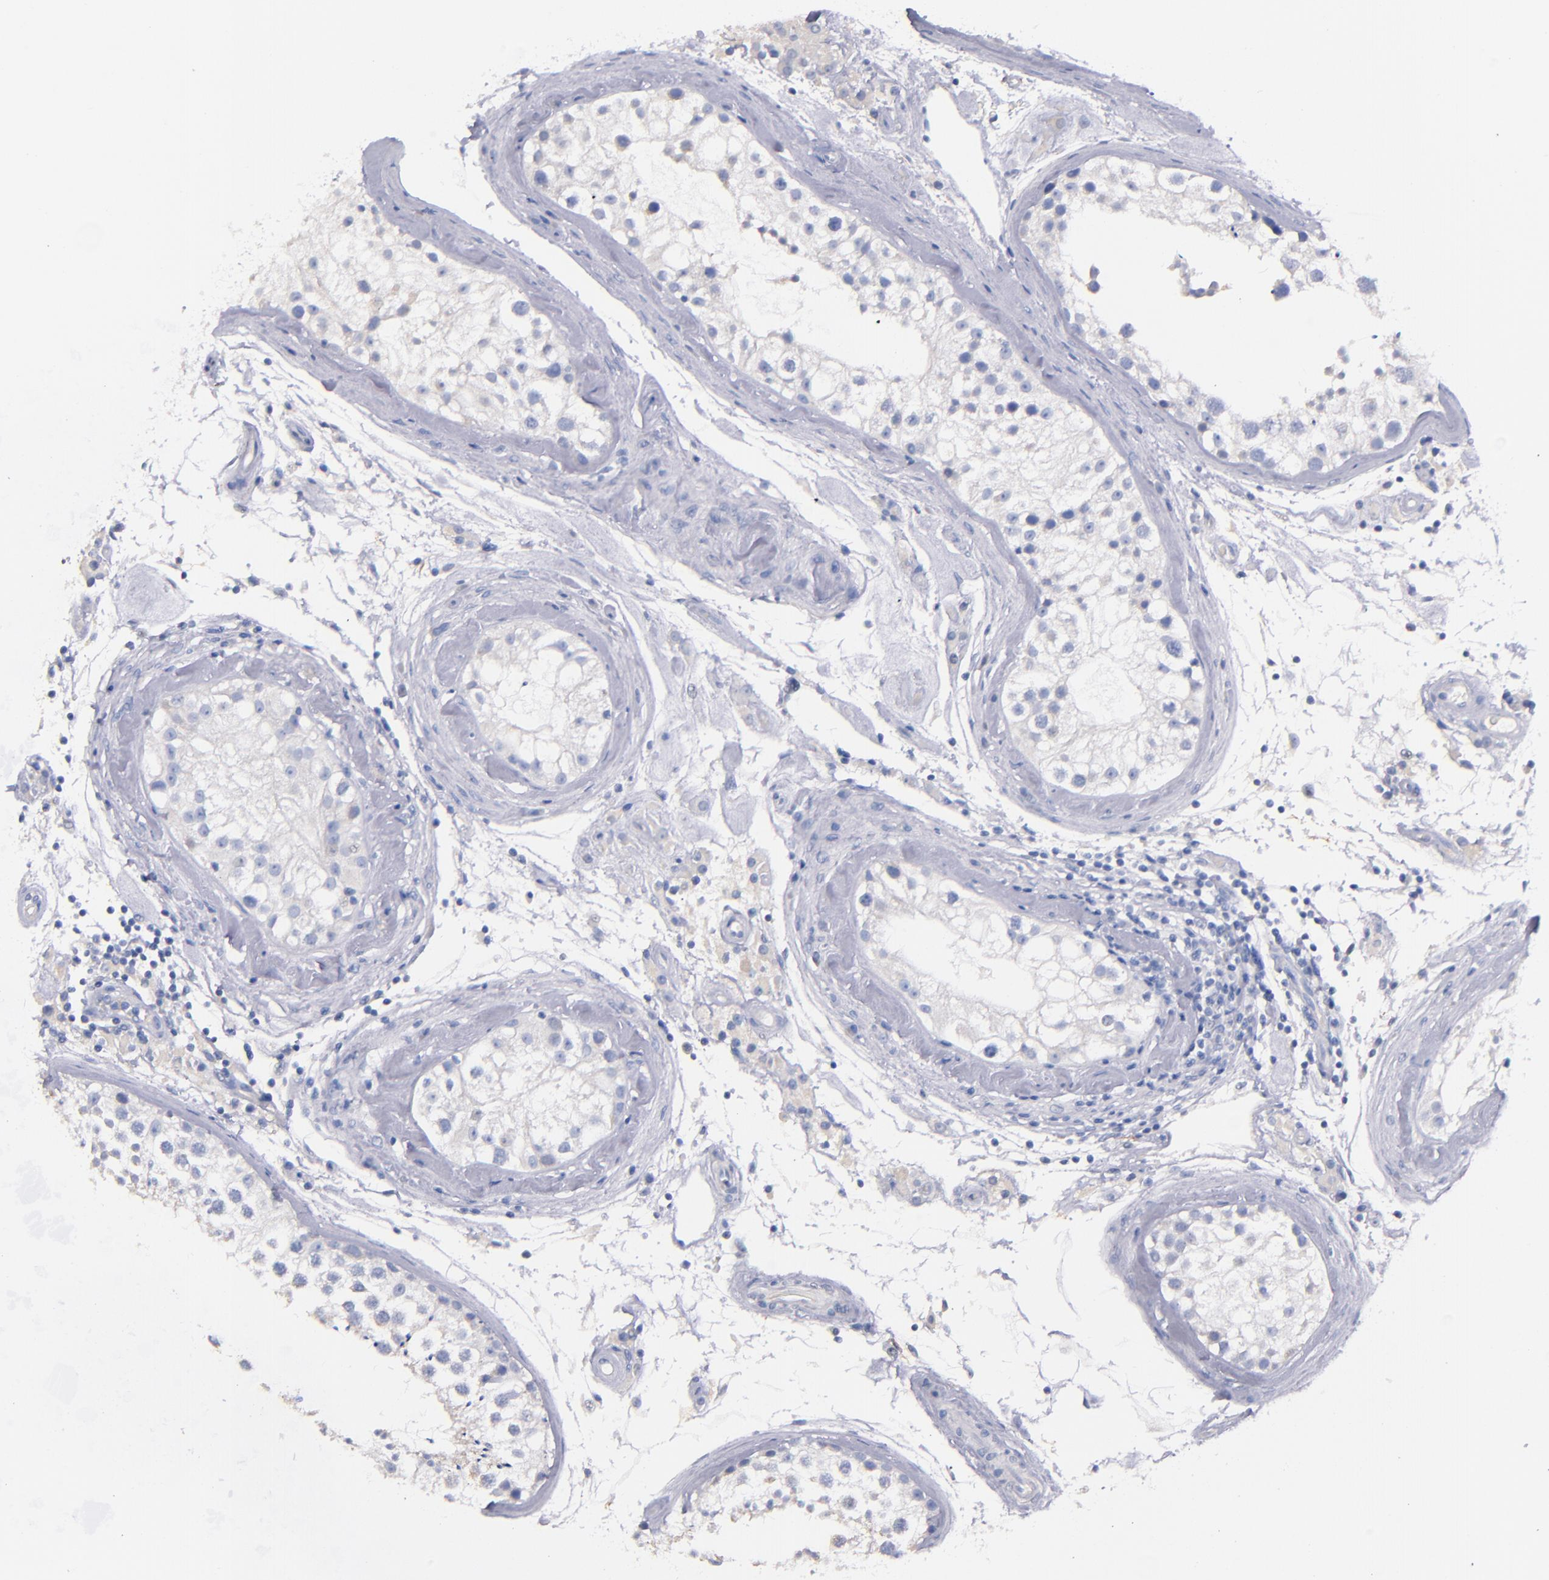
{"staining": {"intensity": "negative", "quantity": "none", "location": "none"}, "tissue": "testis", "cell_type": "Cells in seminiferous ducts", "image_type": "normal", "snomed": [{"axis": "morphology", "description": "Normal tissue, NOS"}, {"axis": "topography", "description": "Testis"}], "caption": "DAB (3,3'-diaminobenzidine) immunohistochemical staining of unremarkable testis displays no significant expression in cells in seminiferous ducts. (DAB IHC visualized using brightfield microscopy, high magnification).", "gene": "CNTNAP2", "patient": {"sex": "male", "age": 46}}